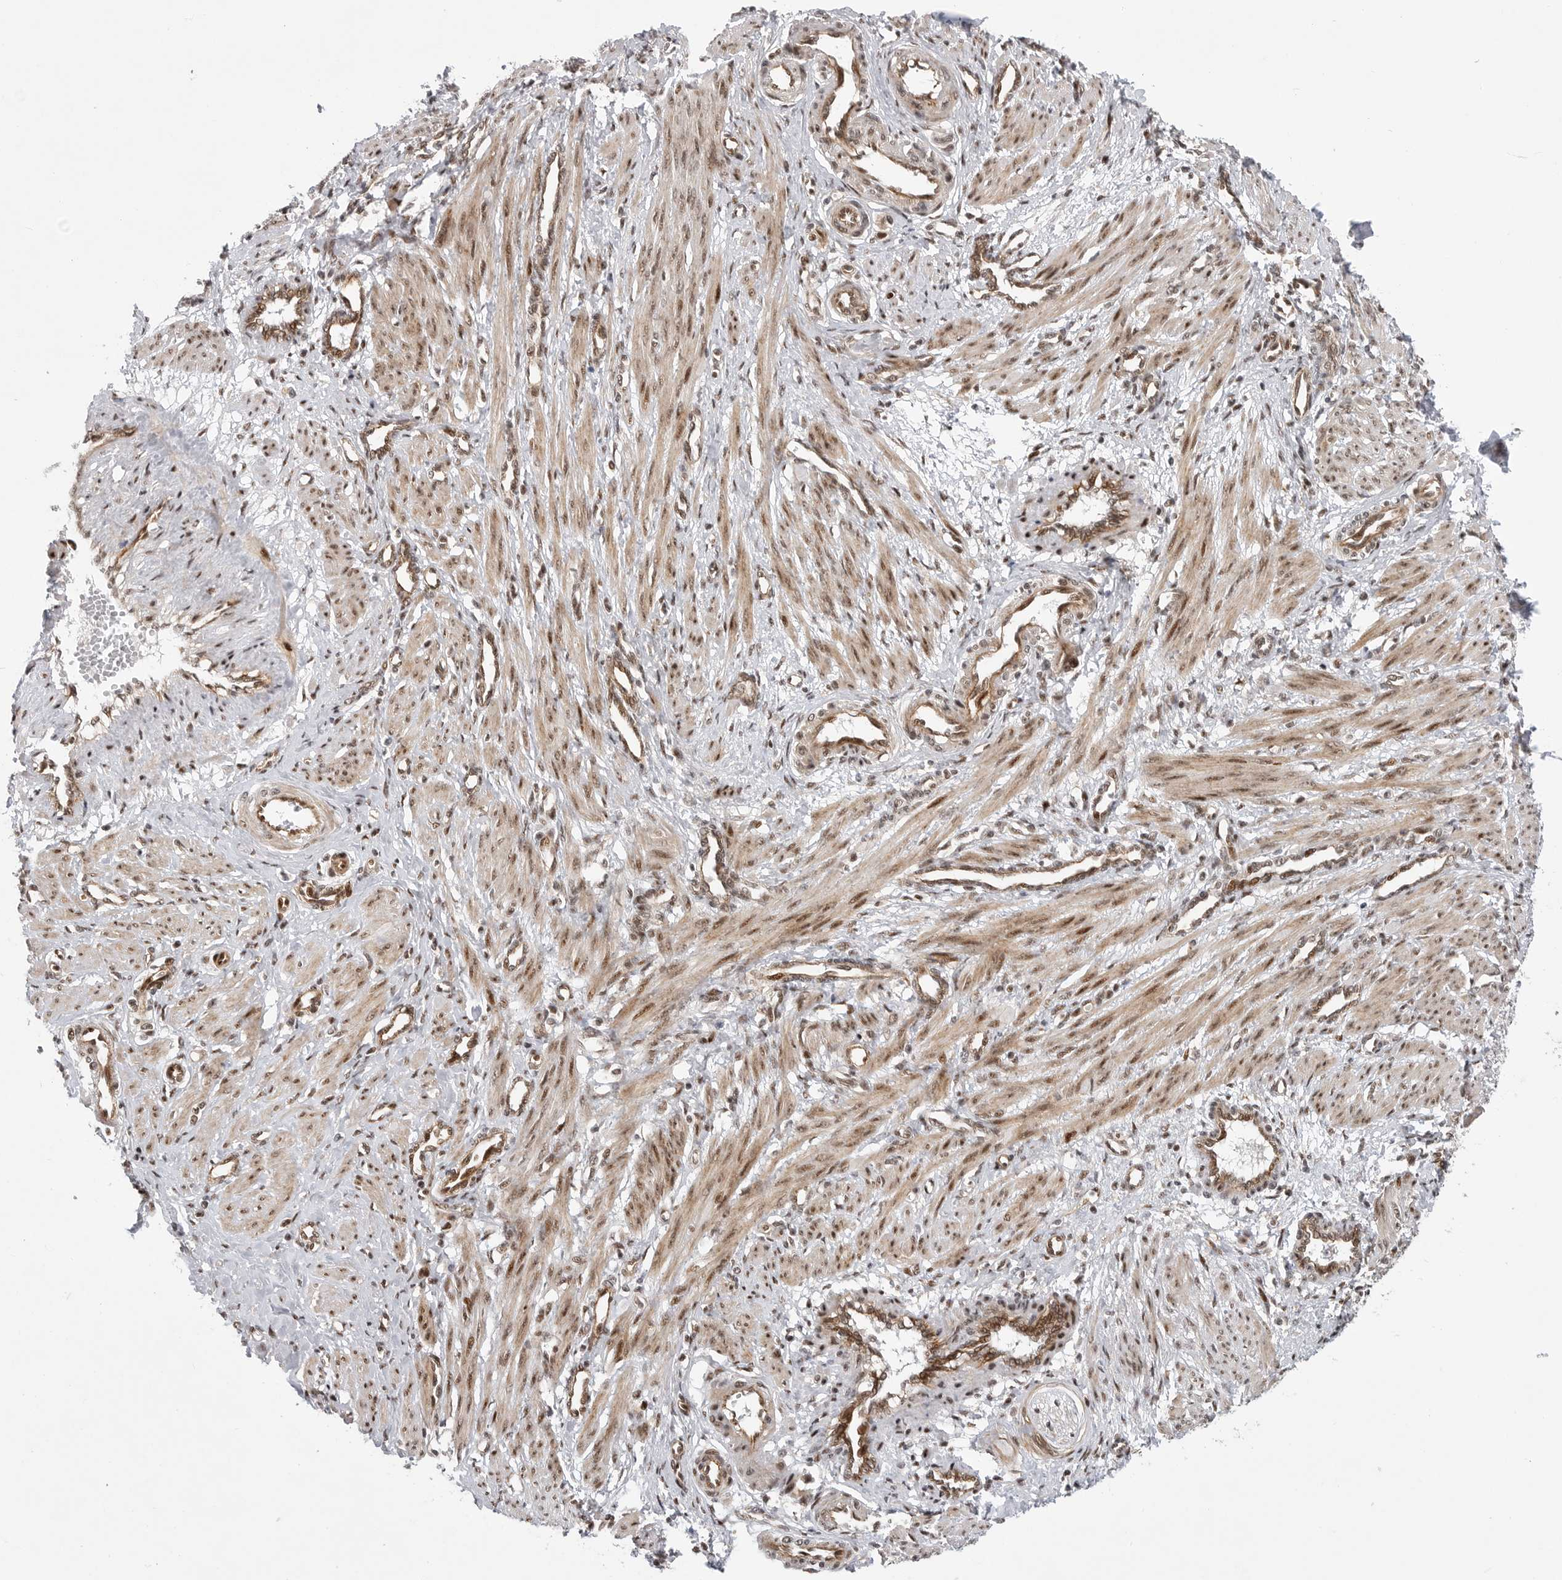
{"staining": {"intensity": "moderate", "quantity": ">75%", "location": "cytoplasmic/membranous,nuclear"}, "tissue": "smooth muscle", "cell_type": "Smooth muscle cells", "image_type": "normal", "snomed": [{"axis": "morphology", "description": "Normal tissue, NOS"}, {"axis": "topography", "description": "Endometrium"}], "caption": "The histopathology image exhibits a brown stain indicating the presence of a protein in the cytoplasmic/membranous,nuclear of smooth muscle cells in smooth muscle. (DAB IHC, brown staining for protein, blue staining for nuclei).", "gene": "GPATCH2", "patient": {"sex": "female", "age": 33}}